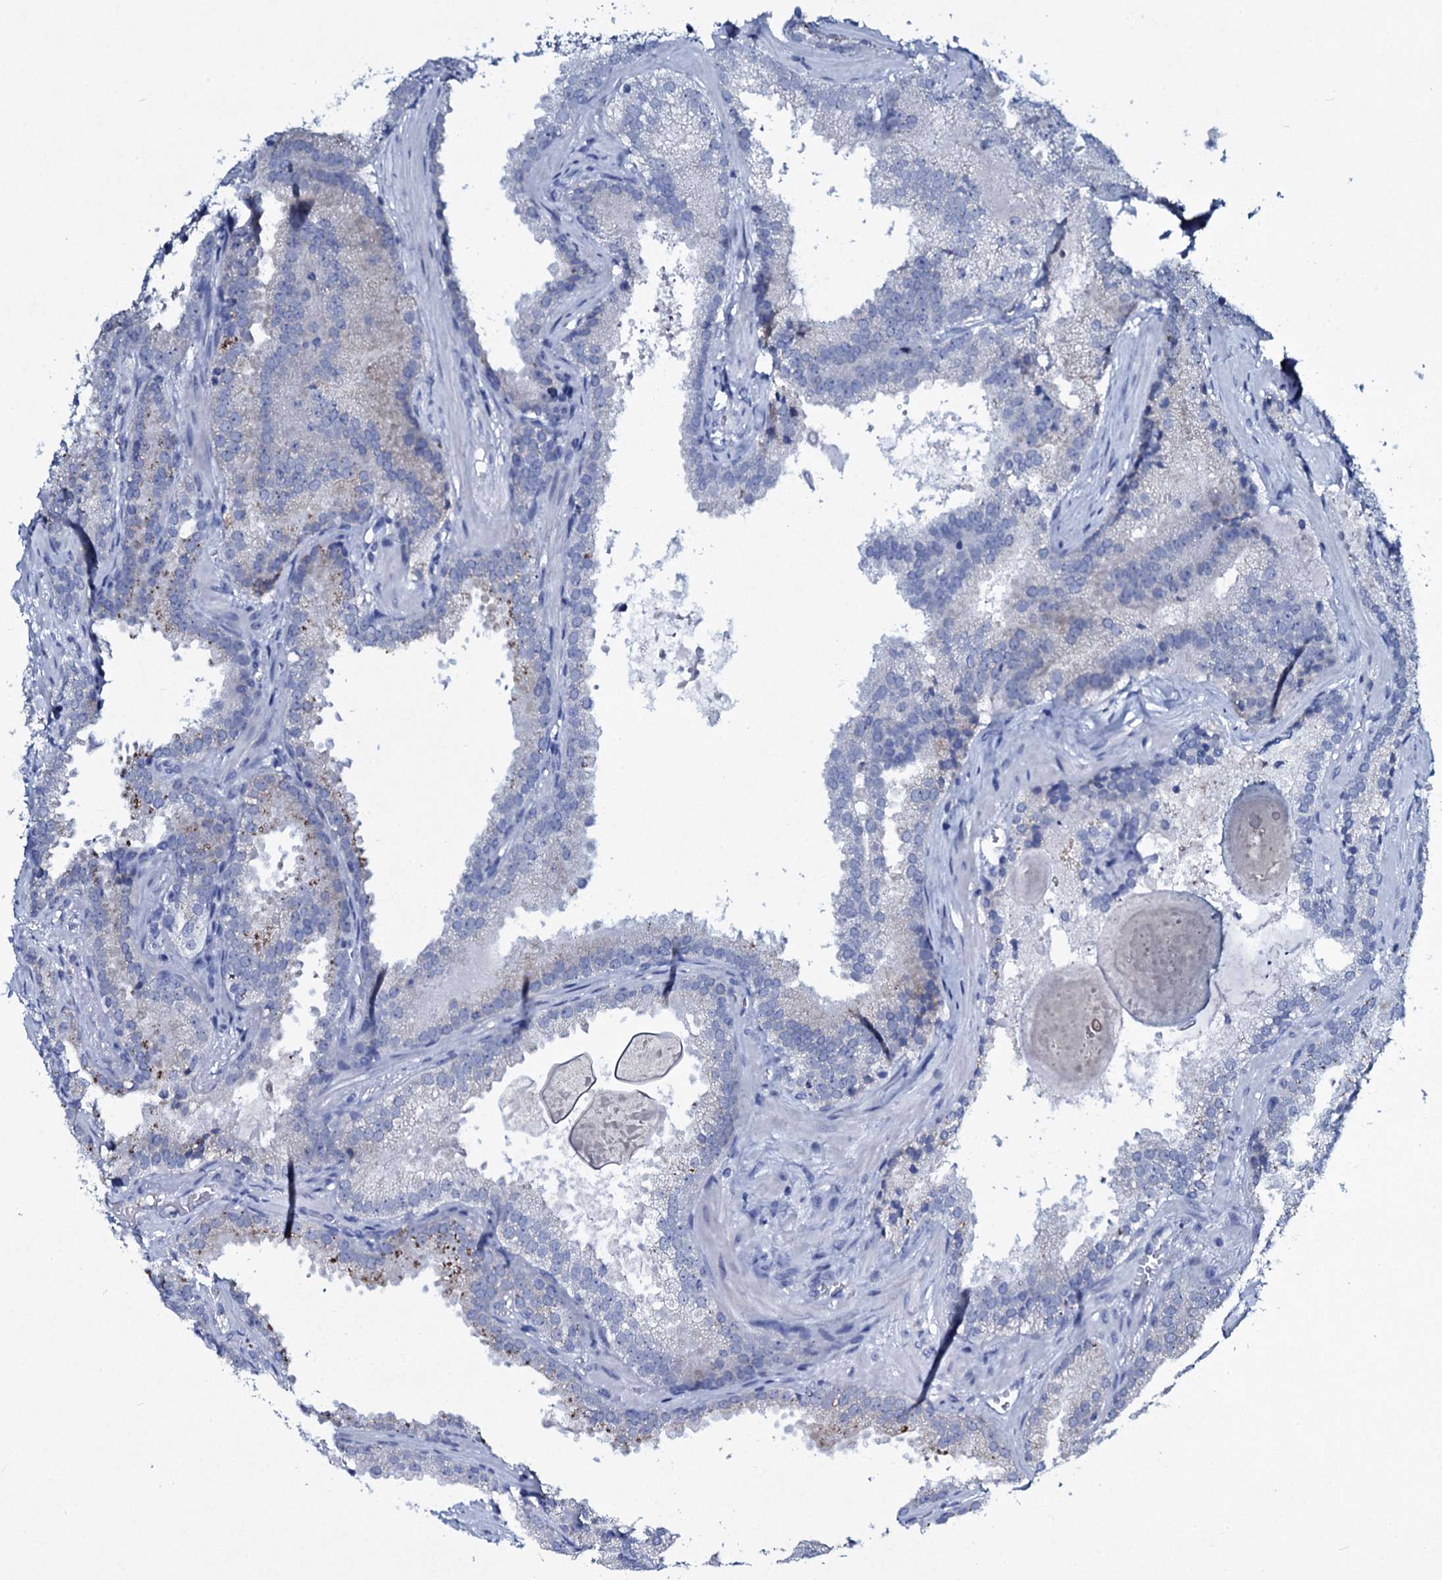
{"staining": {"intensity": "negative", "quantity": "none", "location": "none"}, "tissue": "prostate cancer", "cell_type": "Tumor cells", "image_type": "cancer", "snomed": [{"axis": "morphology", "description": "Adenocarcinoma, High grade"}, {"axis": "topography", "description": "Prostate"}], "caption": "Histopathology image shows no protein staining in tumor cells of prostate high-grade adenocarcinoma tissue.", "gene": "TPGS2", "patient": {"sex": "male", "age": 69}}